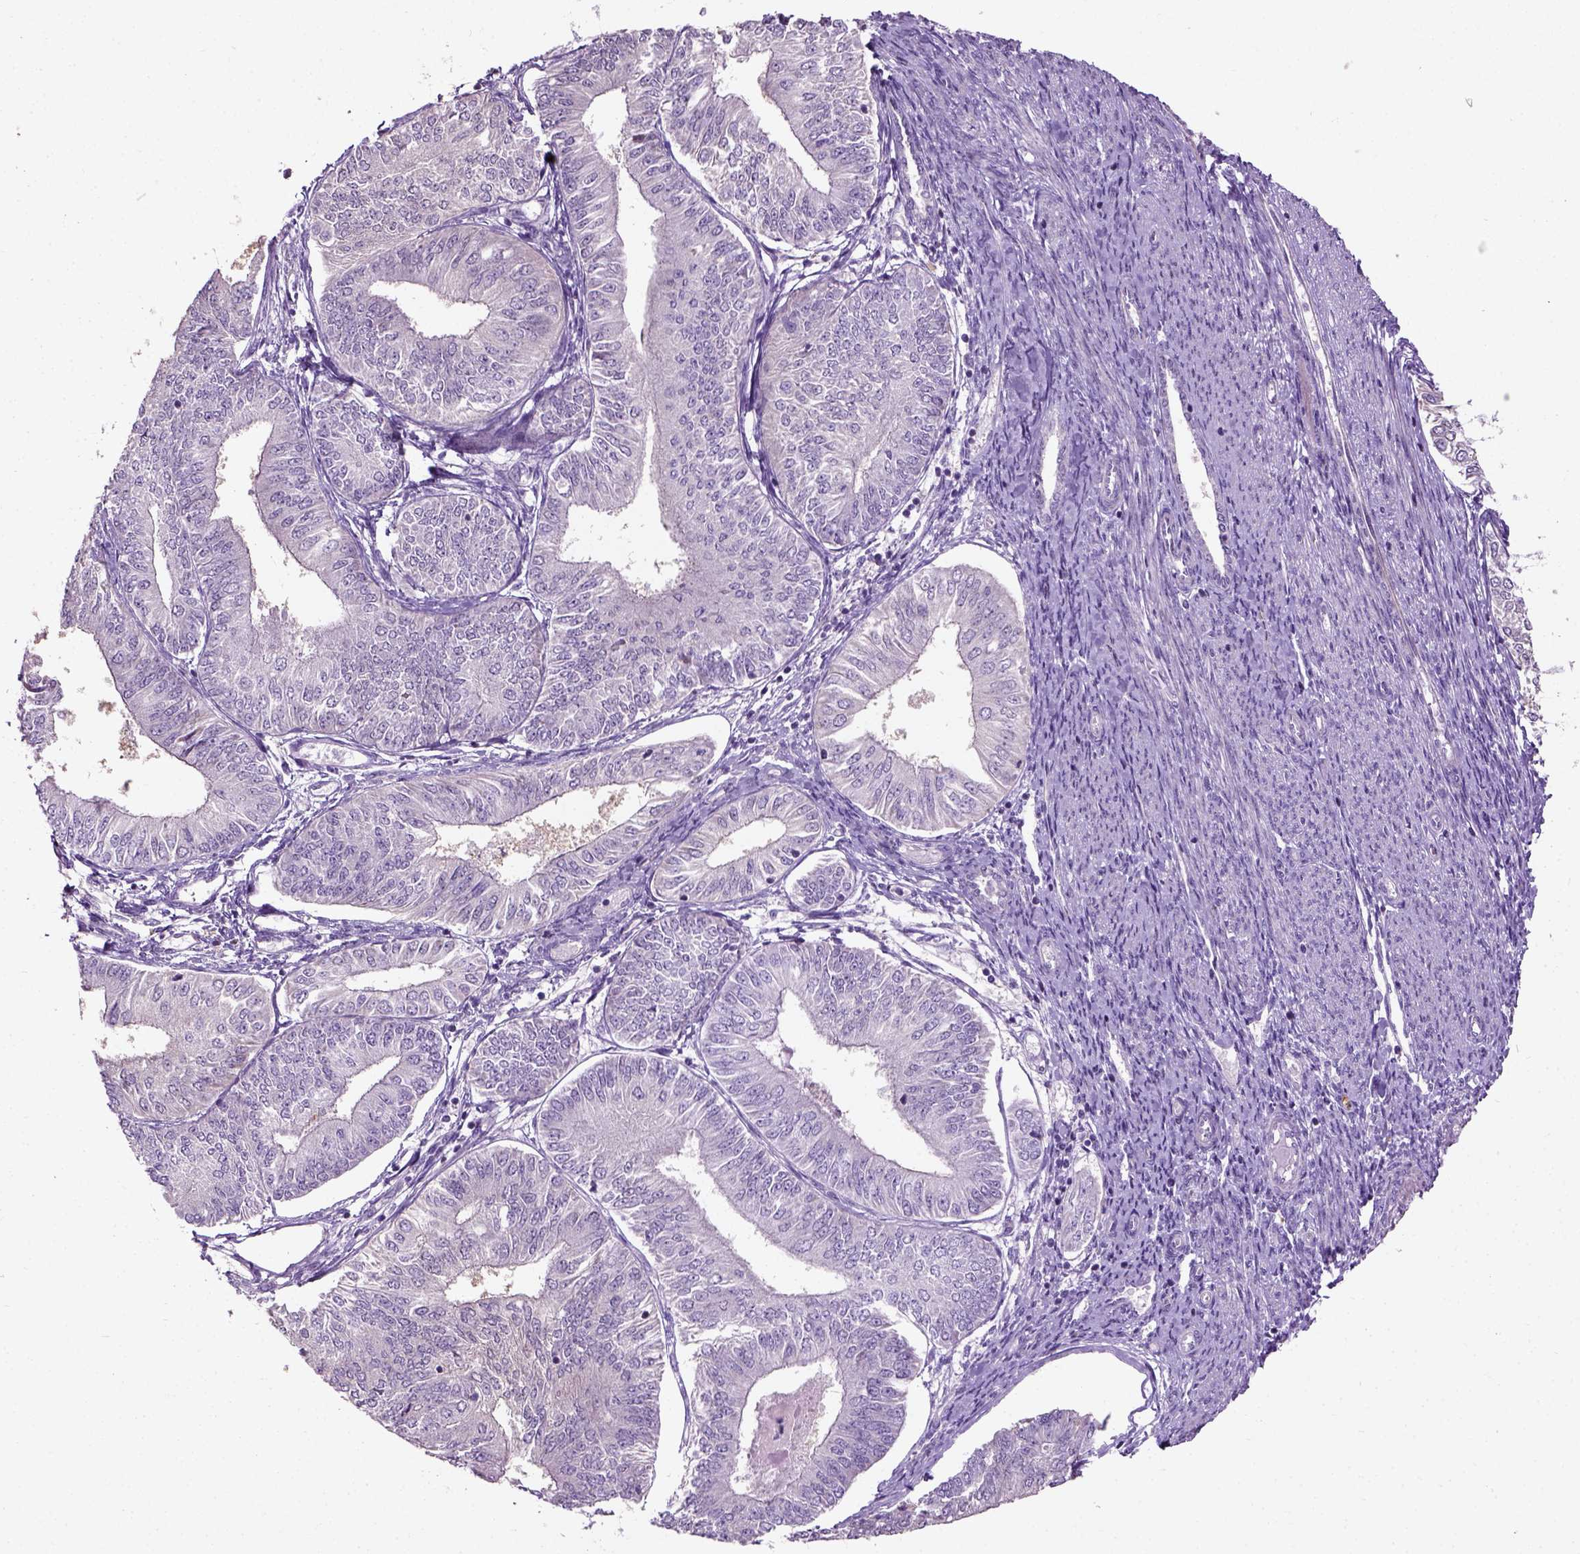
{"staining": {"intensity": "negative", "quantity": "none", "location": "none"}, "tissue": "endometrial cancer", "cell_type": "Tumor cells", "image_type": "cancer", "snomed": [{"axis": "morphology", "description": "Adenocarcinoma, NOS"}, {"axis": "topography", "description": "Endometrium"}], "caption": "Human endometrial cancer (adenocarcinoma) stained for a protein using immunohistochemistry shows no expression in tumor cells.", "gene": "PKP3", "patient": {"sex": "female", "age": 58}}